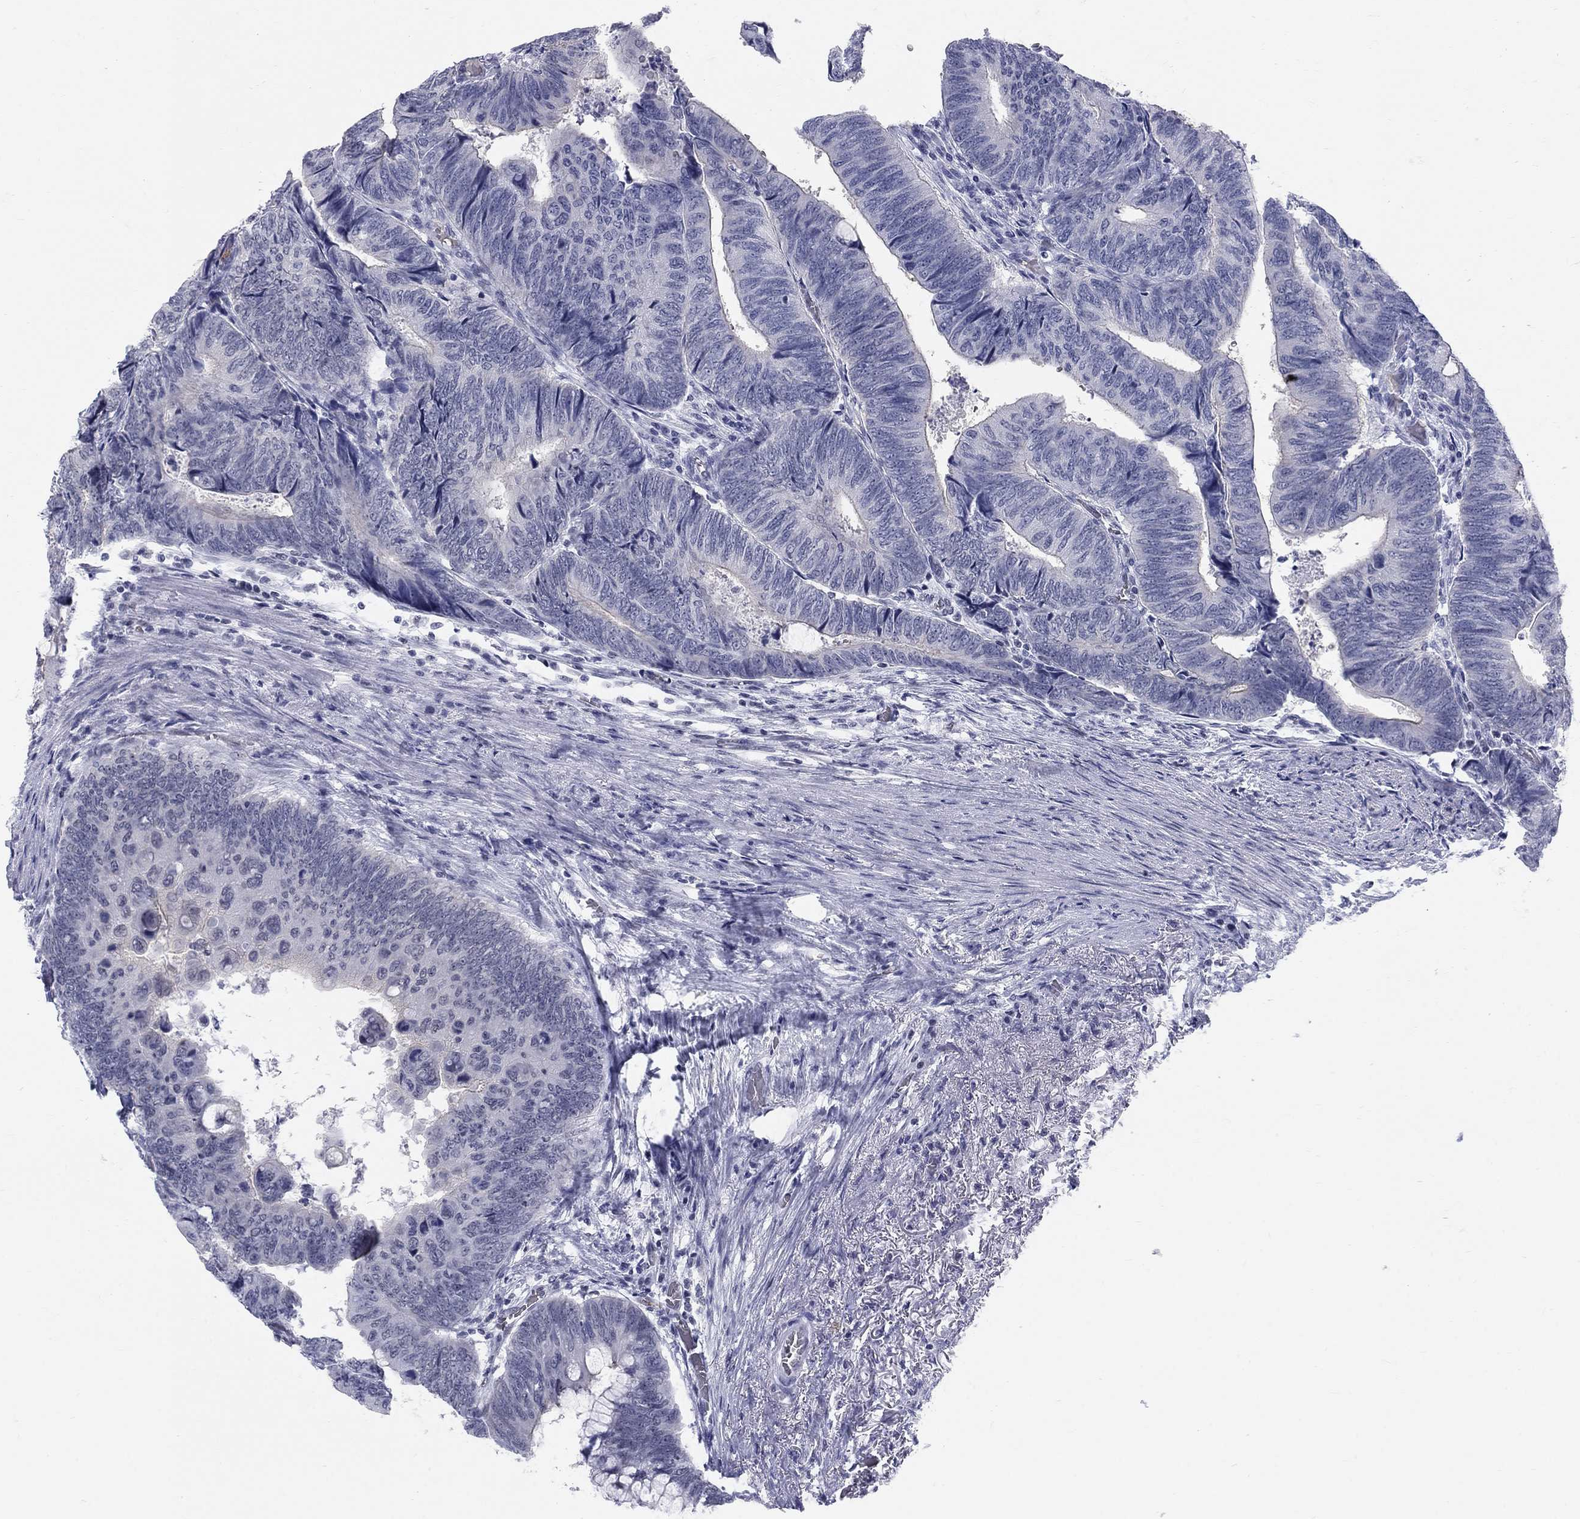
{"staining": {"intensity": "negative", "quantity": "none", "location": "none"}, "tissue": "colorectal cancer", "cell_type": "Tumor cells", "image_type": "cancer", "snomed": [{"axis": "morphology", "description": "Normal tissue, NOS"}, {"axis": "morphology", "description": "Adenocarcinoma, NOS"}, {"axis": "topography", "description": "Rectum"}, {"axis": "topography", "description": "Peripheral nerve tissue"}], "caption": "This histopathology image is of colorectal cancer stained with IHC to label a protein in brown with the nuclei are counter-stained blue. There is no expression in tumor cells. The staining is performed using DAB (3,3'-diaminobenzidine) brown chromogen with nuclei counter-stained in using hematoxylin.", "gene": "DMTN", "patient": {"sex": "male", "age": 92}}